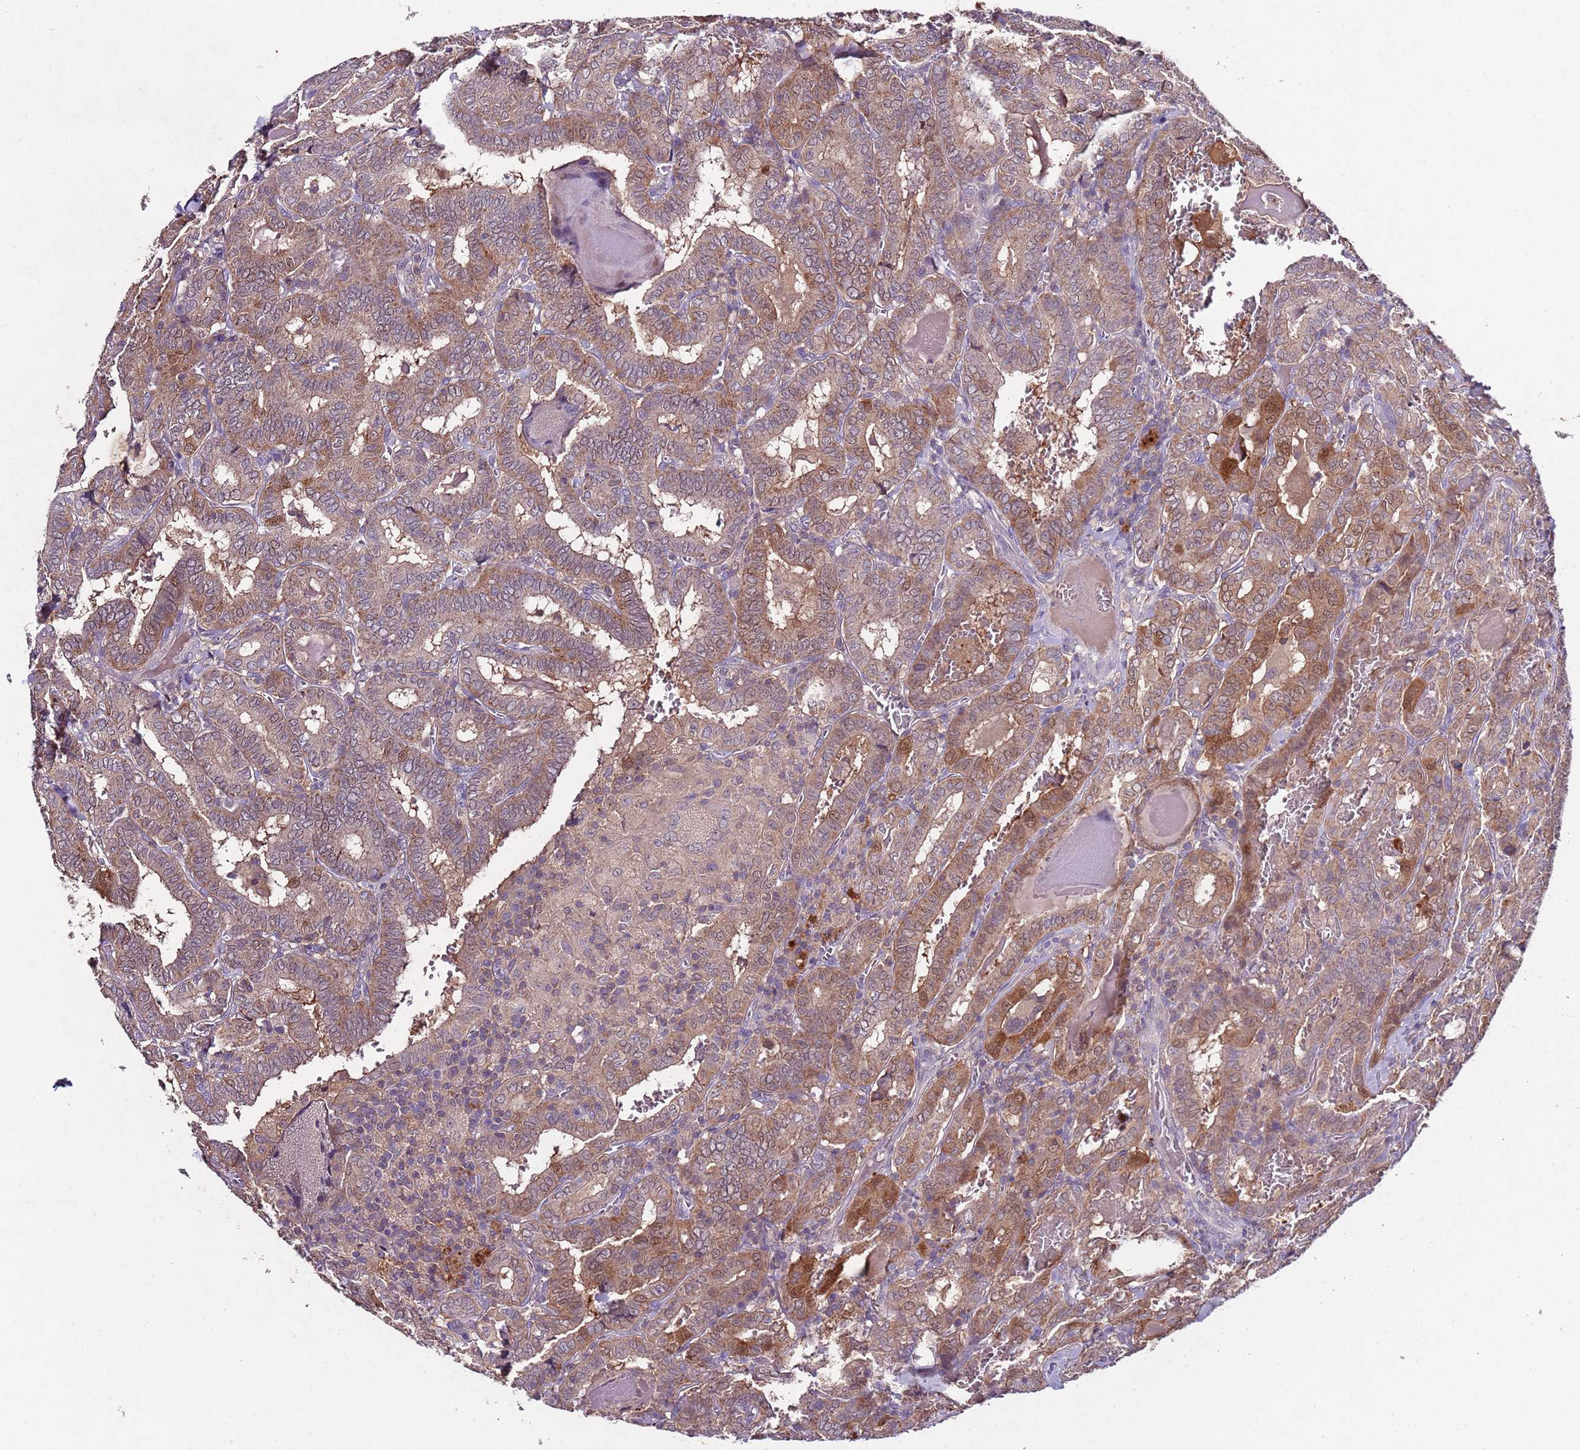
{"staining": {"intensity": "moderate", "quantity": ">75%", "location": "cytoplasmic/membranous"}, "tissue": "thyroid cancer", "cell_type": "Tumor cells", "image_type": "cancer", "snomed": [{"axis": "morphology", "description": "Papillary adenocarcinoma, NOS"}, {"axis": "topography", "description": "Thyroid gland"}], "caption": "Tumor cells reveal moderate cytoplasmic/membranous staining in about >75% of cells in thyroid papillary adenocarcinoma.", "gene": "NRDE2", "patient": {"sex": "female", "age": 72}}